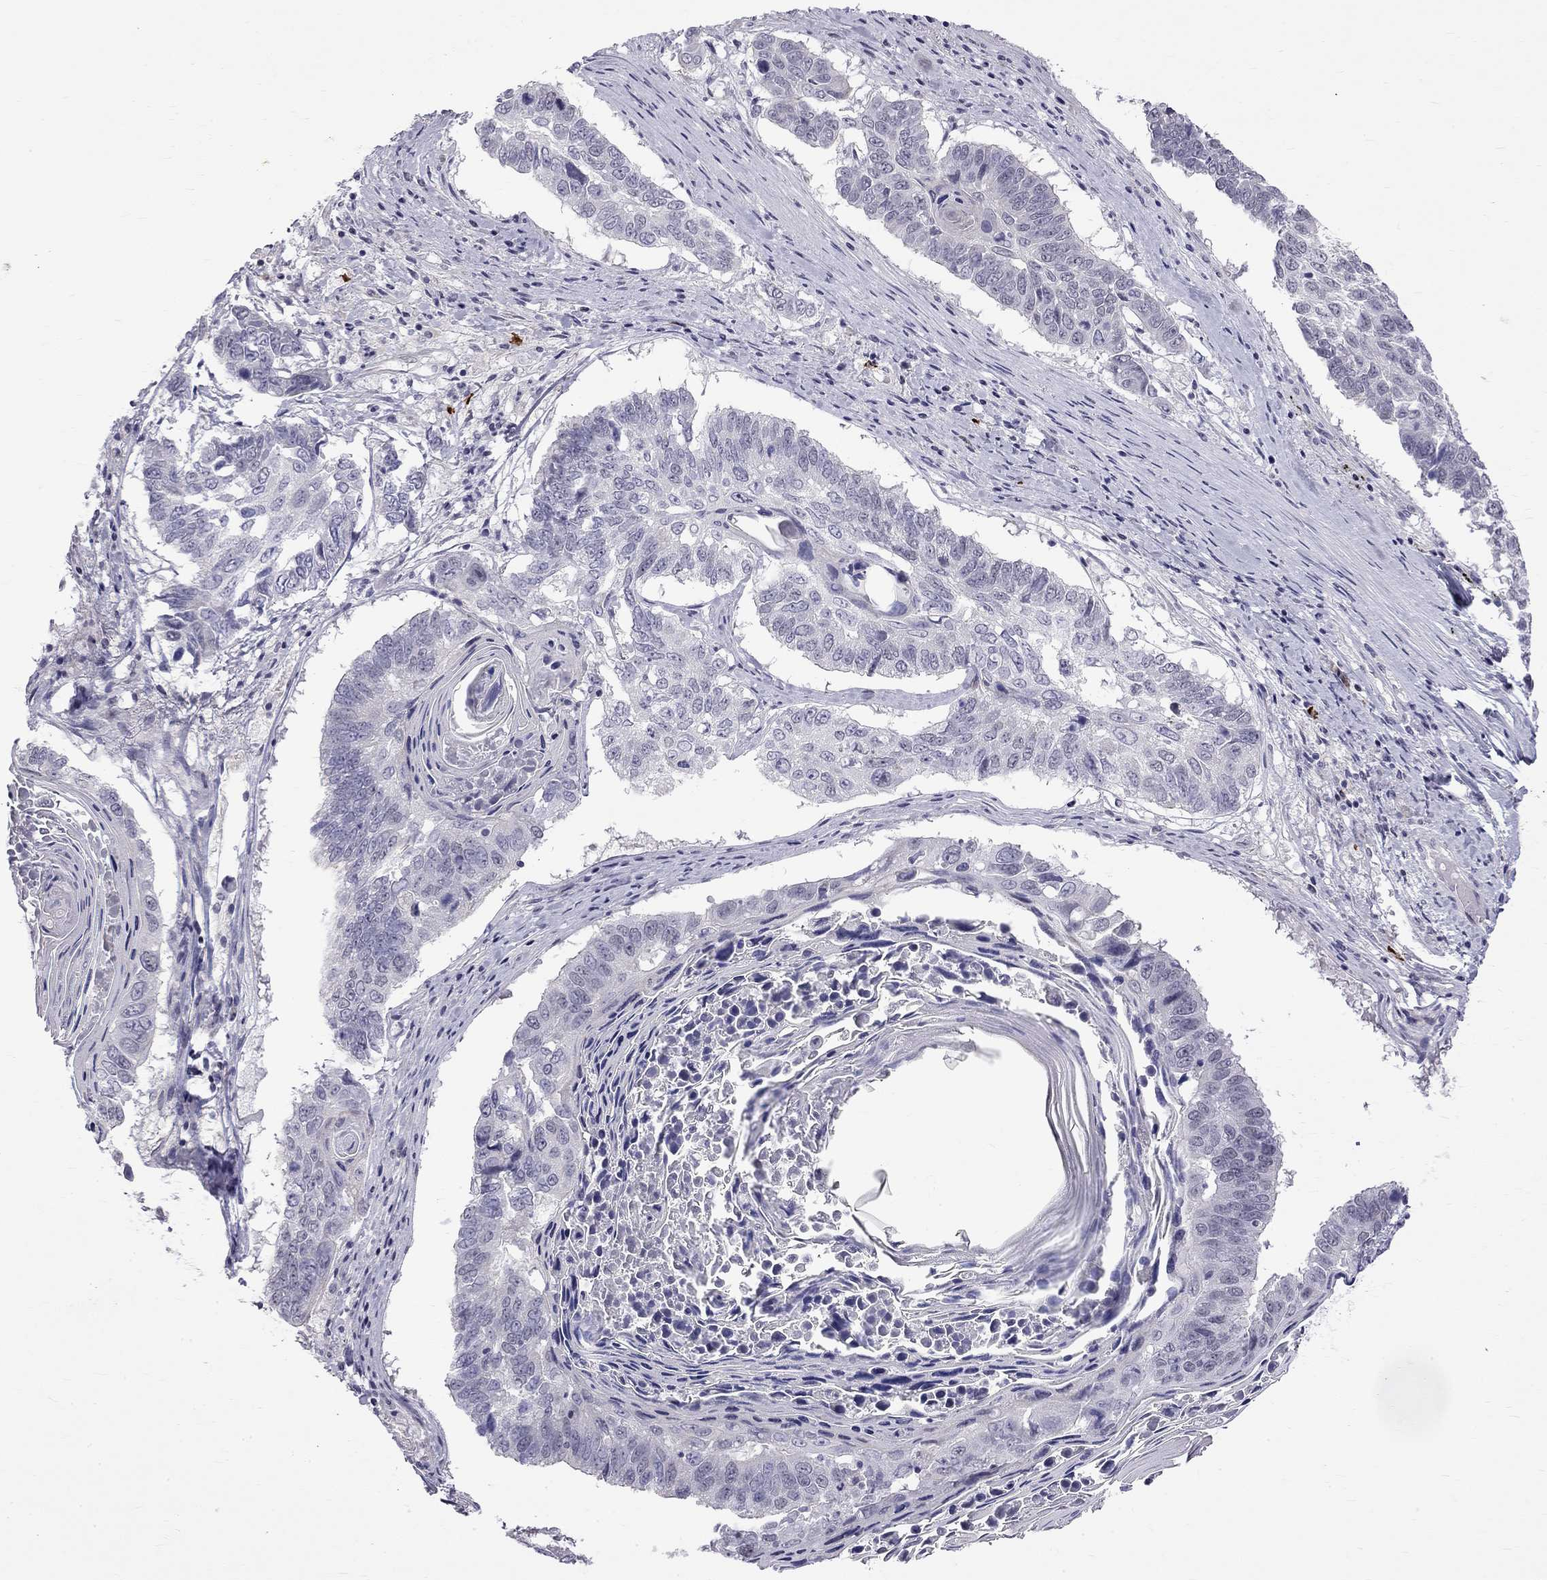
{"staining": {"intensity": "negative", "quantity": "none", "location": "none"}, "tissue": "lung cancer", "cell_type": "Tumor cells", "image_type": "cancer", "snomed": [{"axis": "morphology", "description": "Squamous cell carcinoma, NOS"}, {"axis": "topography", "description": "Lung"}], "caption": "Tumor cells show no significant protein positivity in lung squamous cell carcinoma. (DAB (3,3'-diaminobenzidine) immunohistochemistry (IHC) with hematoxylin counter stain).", "gene": "RTL9", "patient": {"sex": "male", "age": 73}}